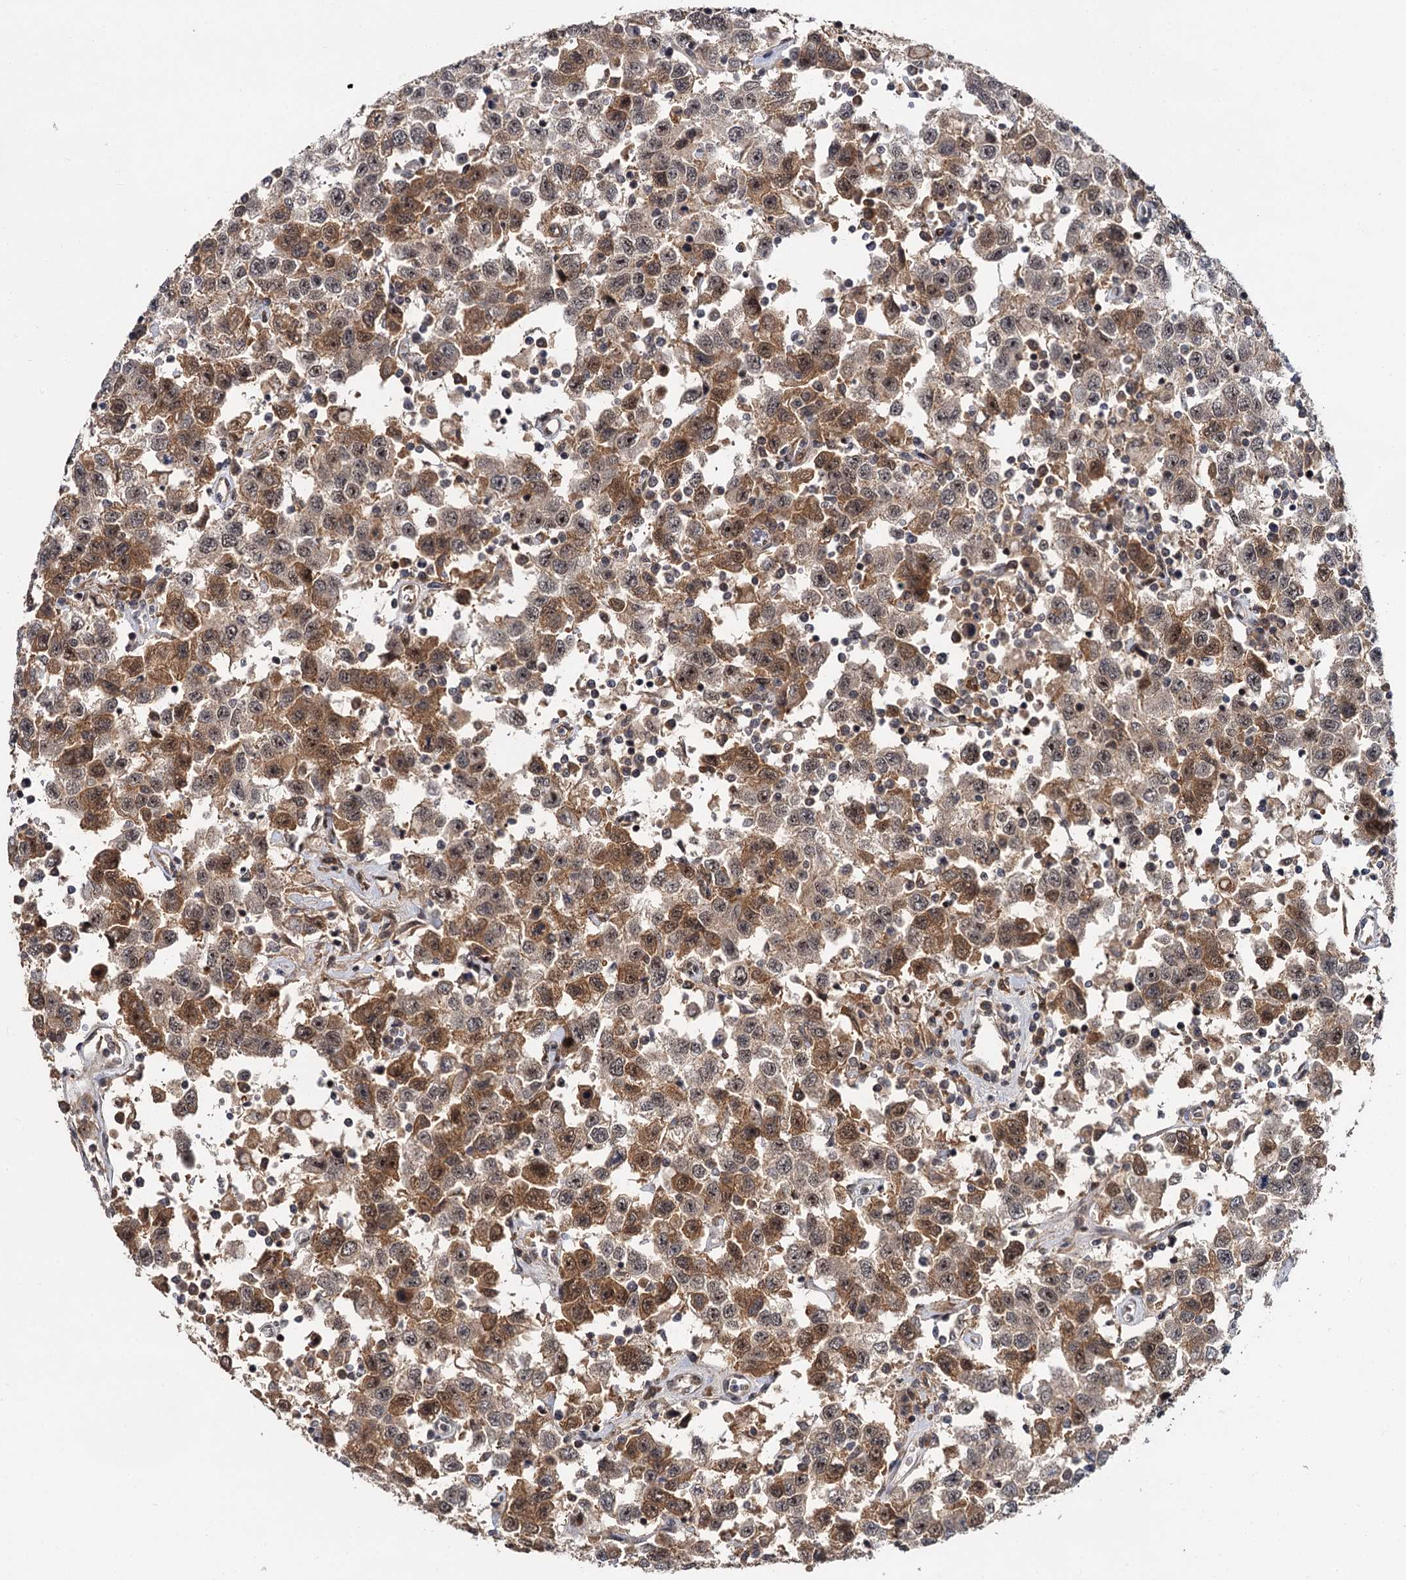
{"staining": {"intensity": "moderate", "quantity": ">75%", "location": "cytoplasmic/membranous,nuclear"}, "tissue": "testis cancer", "cell_type": "Tumor cells", "image_type": "cancer", "snomed": [{"axis": "morphology", "description": "Seminoma, NOS"}, {"axis": "topography", "description": "Testis"}], "caption": "Immunohistochemical staining of human testis cancer shows medium levels of moderate cytoplasmic/membranous and nuclear staining in approximately >75% of tumor cells.", "gene": "MBD6", "patient": {"sex": "male", "age": 41}}